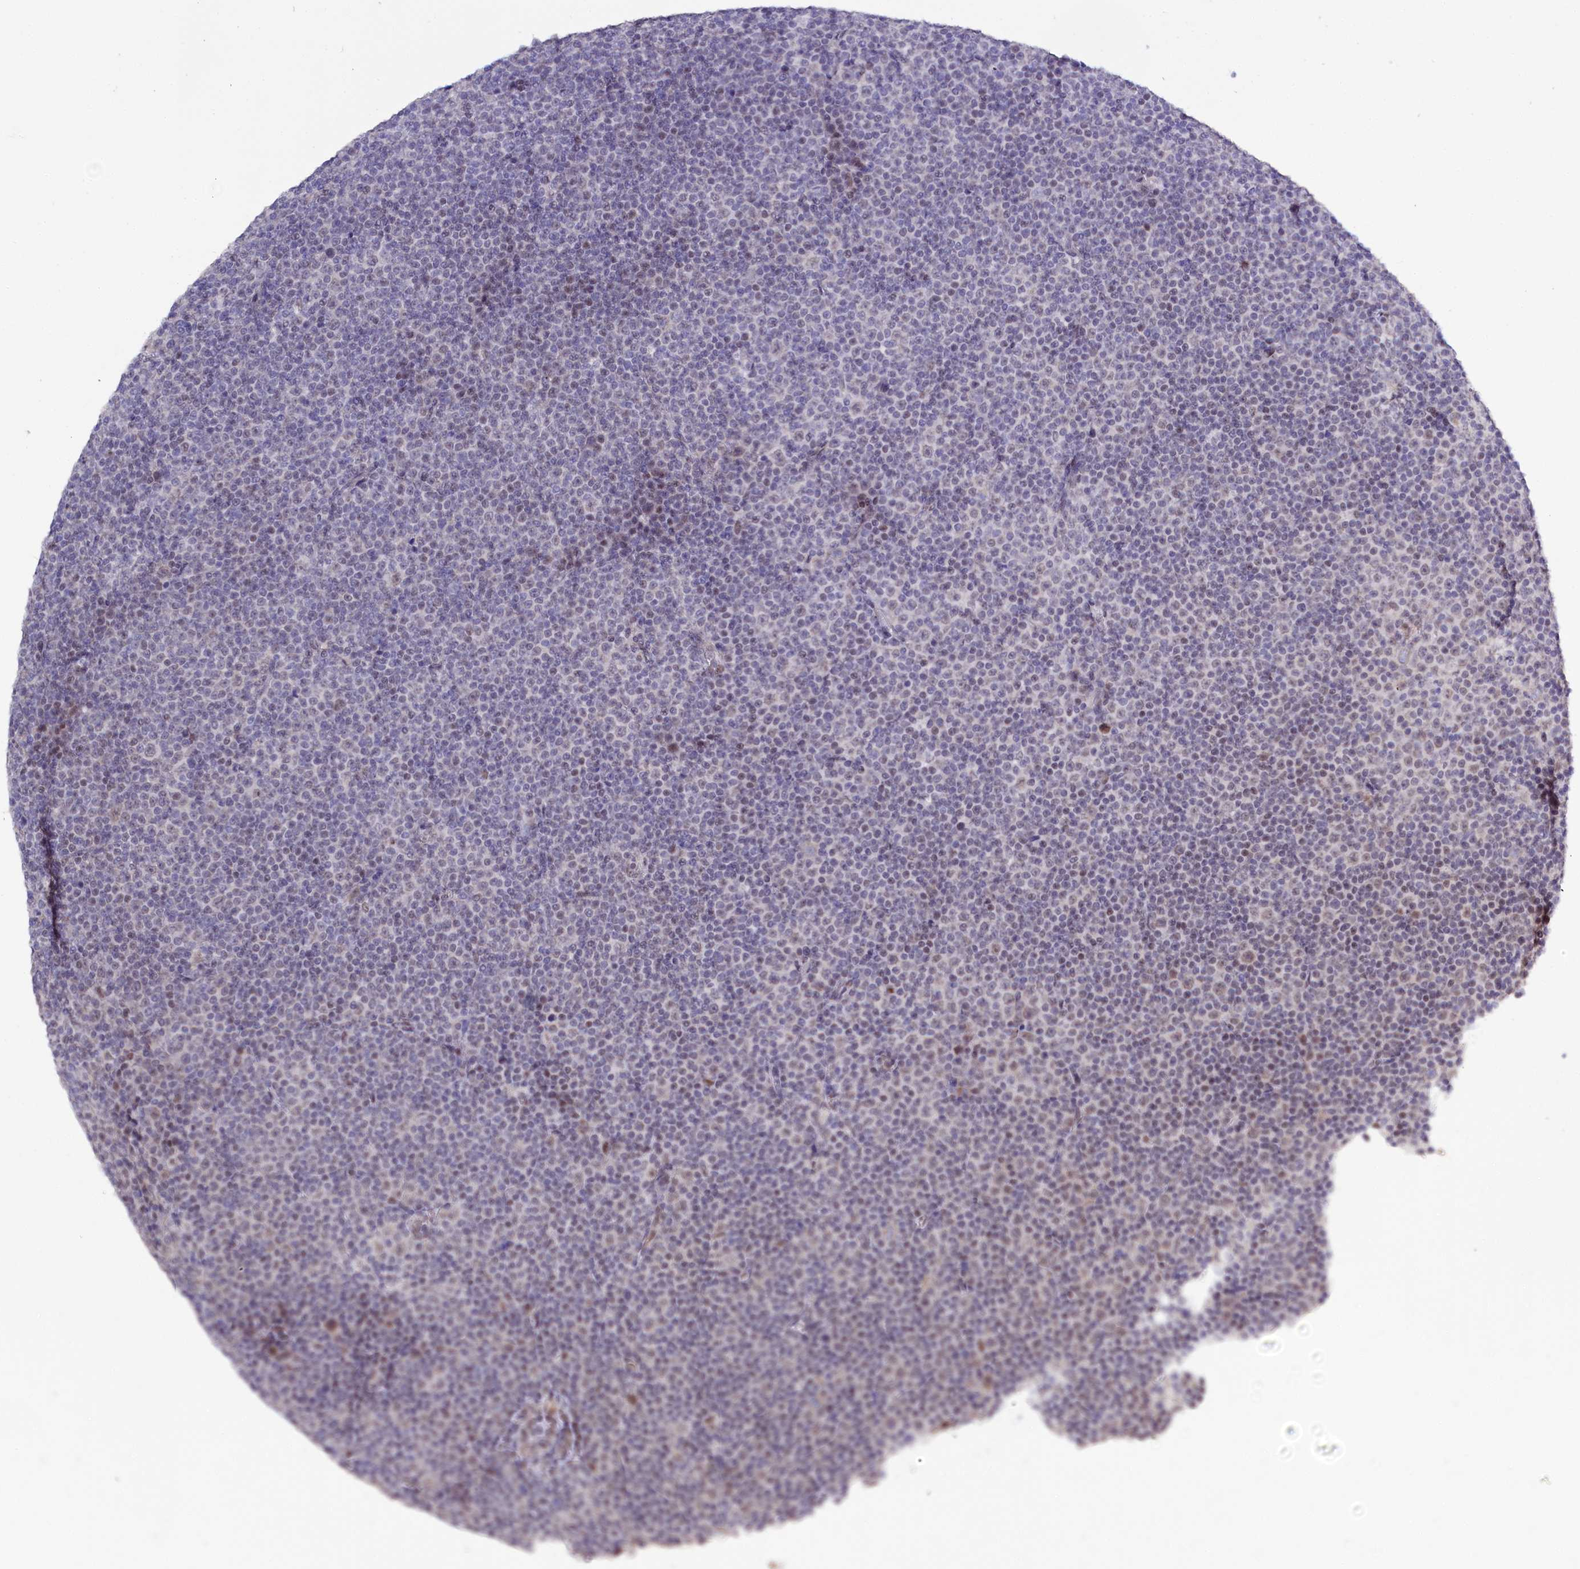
{"staining": {"intensity": "weak", "quantity": "<25%", "location": "nuclear"}, "tissue": "lymphoma", "cell_type": "Tumor cells", "image_type": "cancer", "snomed": [{"axis": "morphology", "description": "Malignant lymphoma, non-Hodgkin's type, Low grade"}, {"axis": "topography", "description": "Lymph node"}], "caption": "IHC histopathology image of lymphoma stained for a protein (brown), which demonstrates no staining in tumor cells.", "gene": "SPATS2", "patient": {"sex": "female", "age": 67}}